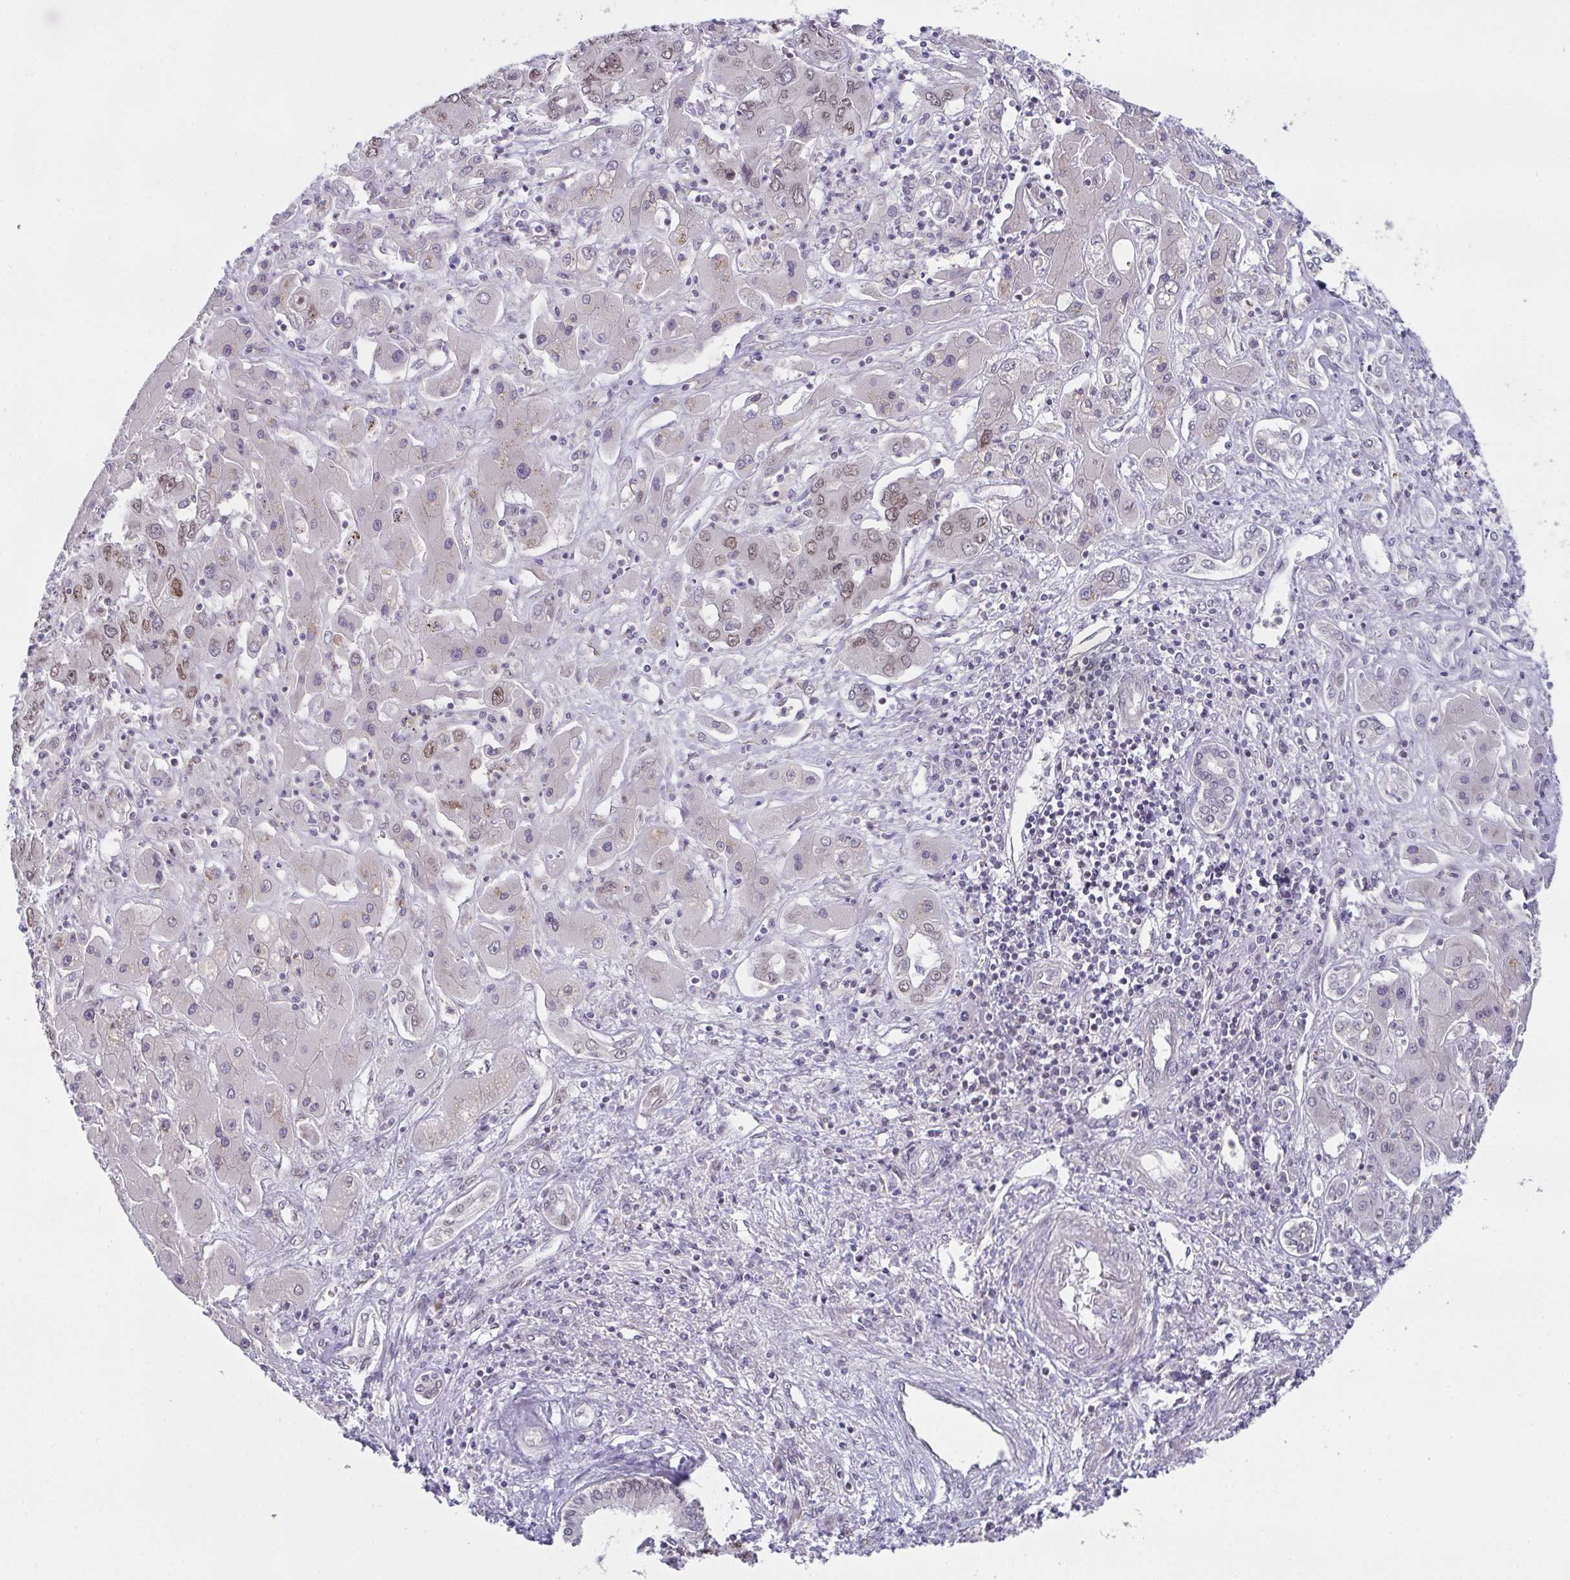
{"staining": {"intensity": "moderate", "quantity": "25%-75%", "location": "nuclear"}, "tissue": "liver cancer", "cell_type": "Tumor cells", "image_type": "cancer", "snomed": [{"axis": "morphology", "description": "Cholangiocarcinoma"}, {"axis": "topography", "description": "Liver"}], "caption": "Tumor cells demonstrate medium levels of moderate nuclear staining in about 25%-75% of cells in liver cholangiocarcinoma.", "gene": "RBM18", "patient": {"sex": "male", "age": 67}}